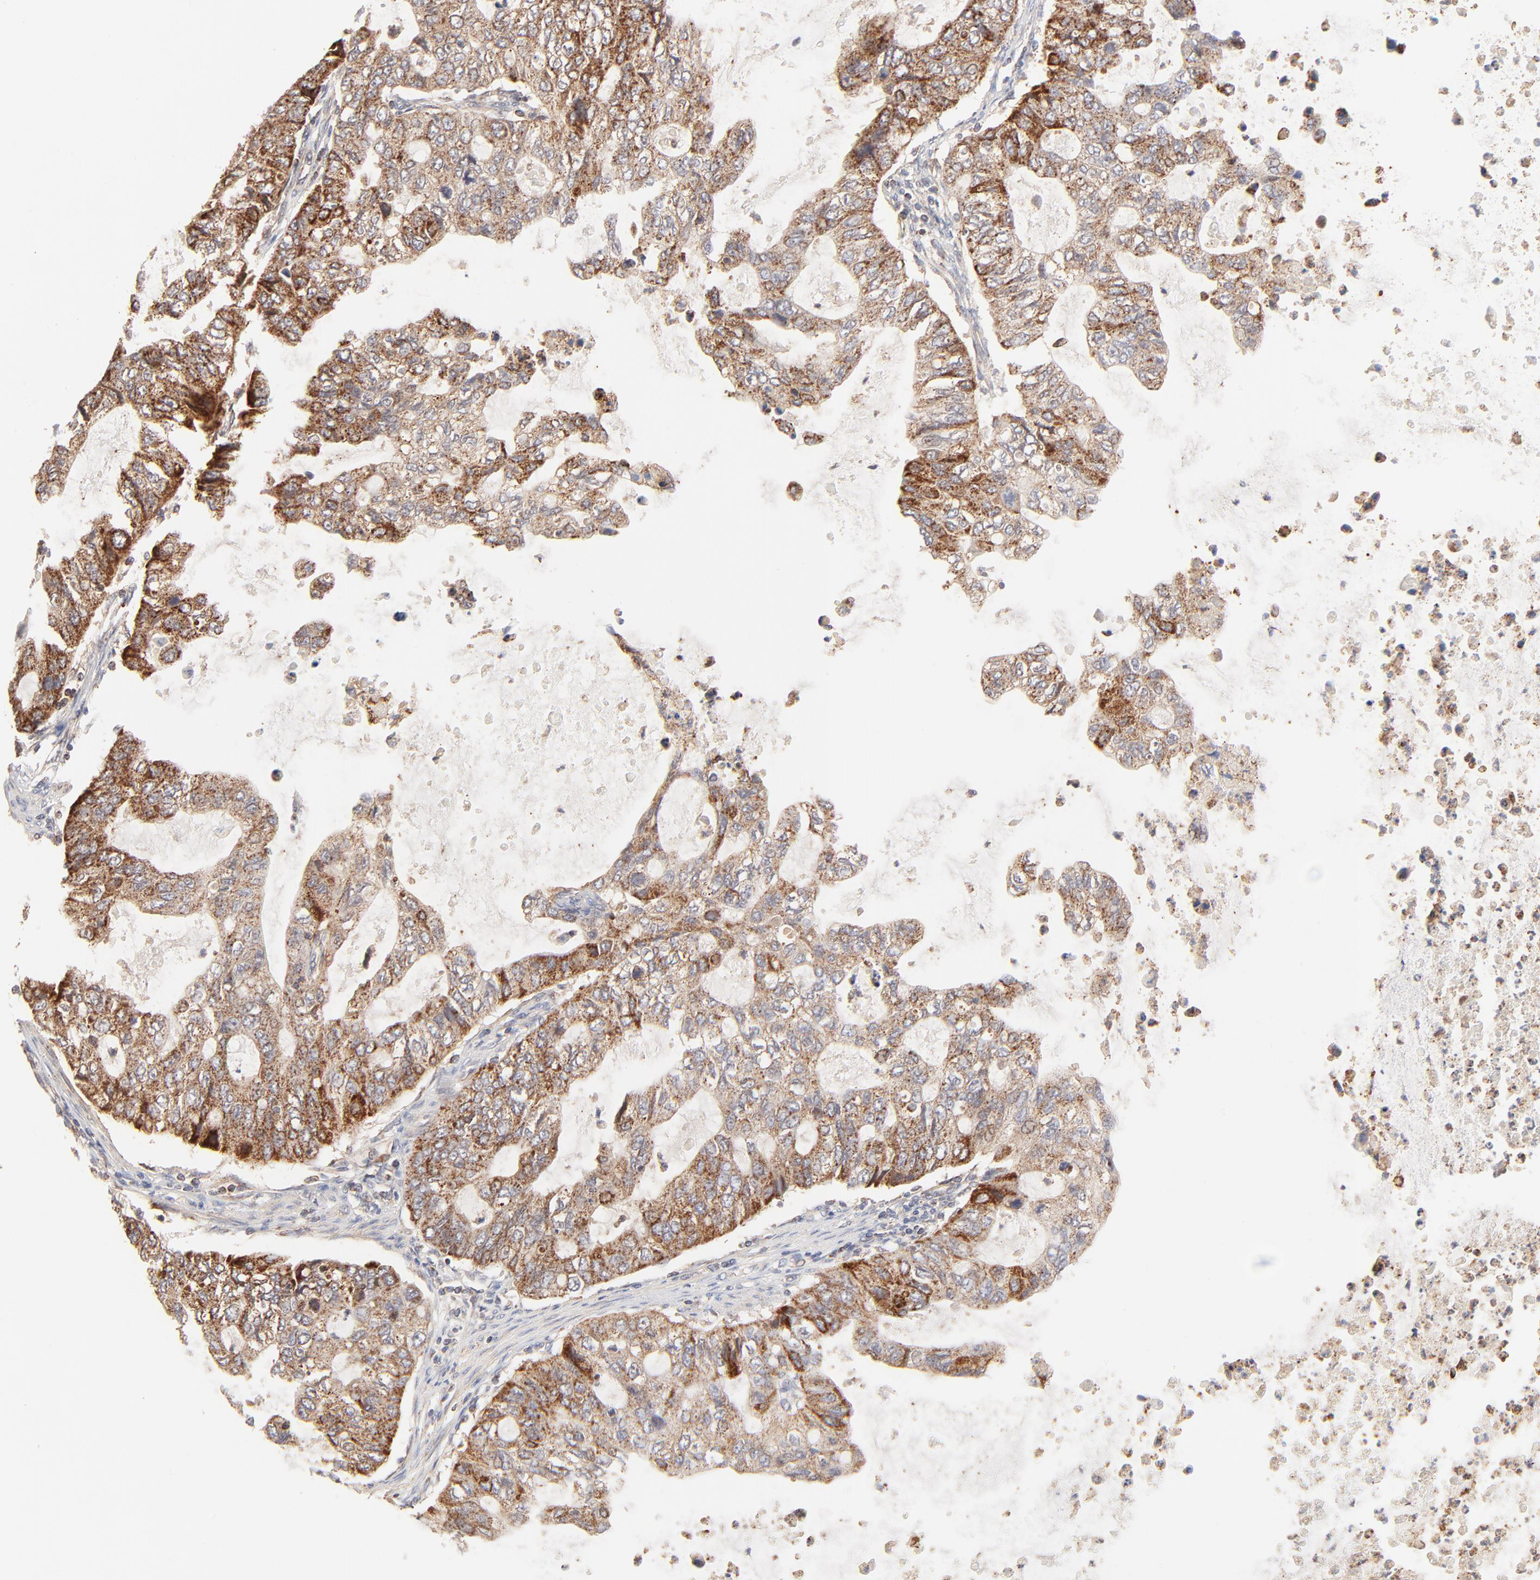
{"staining": {"intensity": "strong", "quantity": ">75%", "location": "cytoplasmic/membranous"}, "tissue": "stomach cancer", "cell_type": "Tumor cells", "image_type": "cancer", "snomed": [{"axis": "morphology", "description": "Adenocarcinoma, NOS"}, {"axis": "topography", "description": "Stomach, upper"}], "caption": "High-power microscopy captured an immunohistochemistry micrograph of stomach adenocarcinoma, revealing strong cytoplasmic/membranous staining in approximately >75% of tumor cells.", "gene": "CSPG4", "patient": {"sex": "female", "age": 52}}